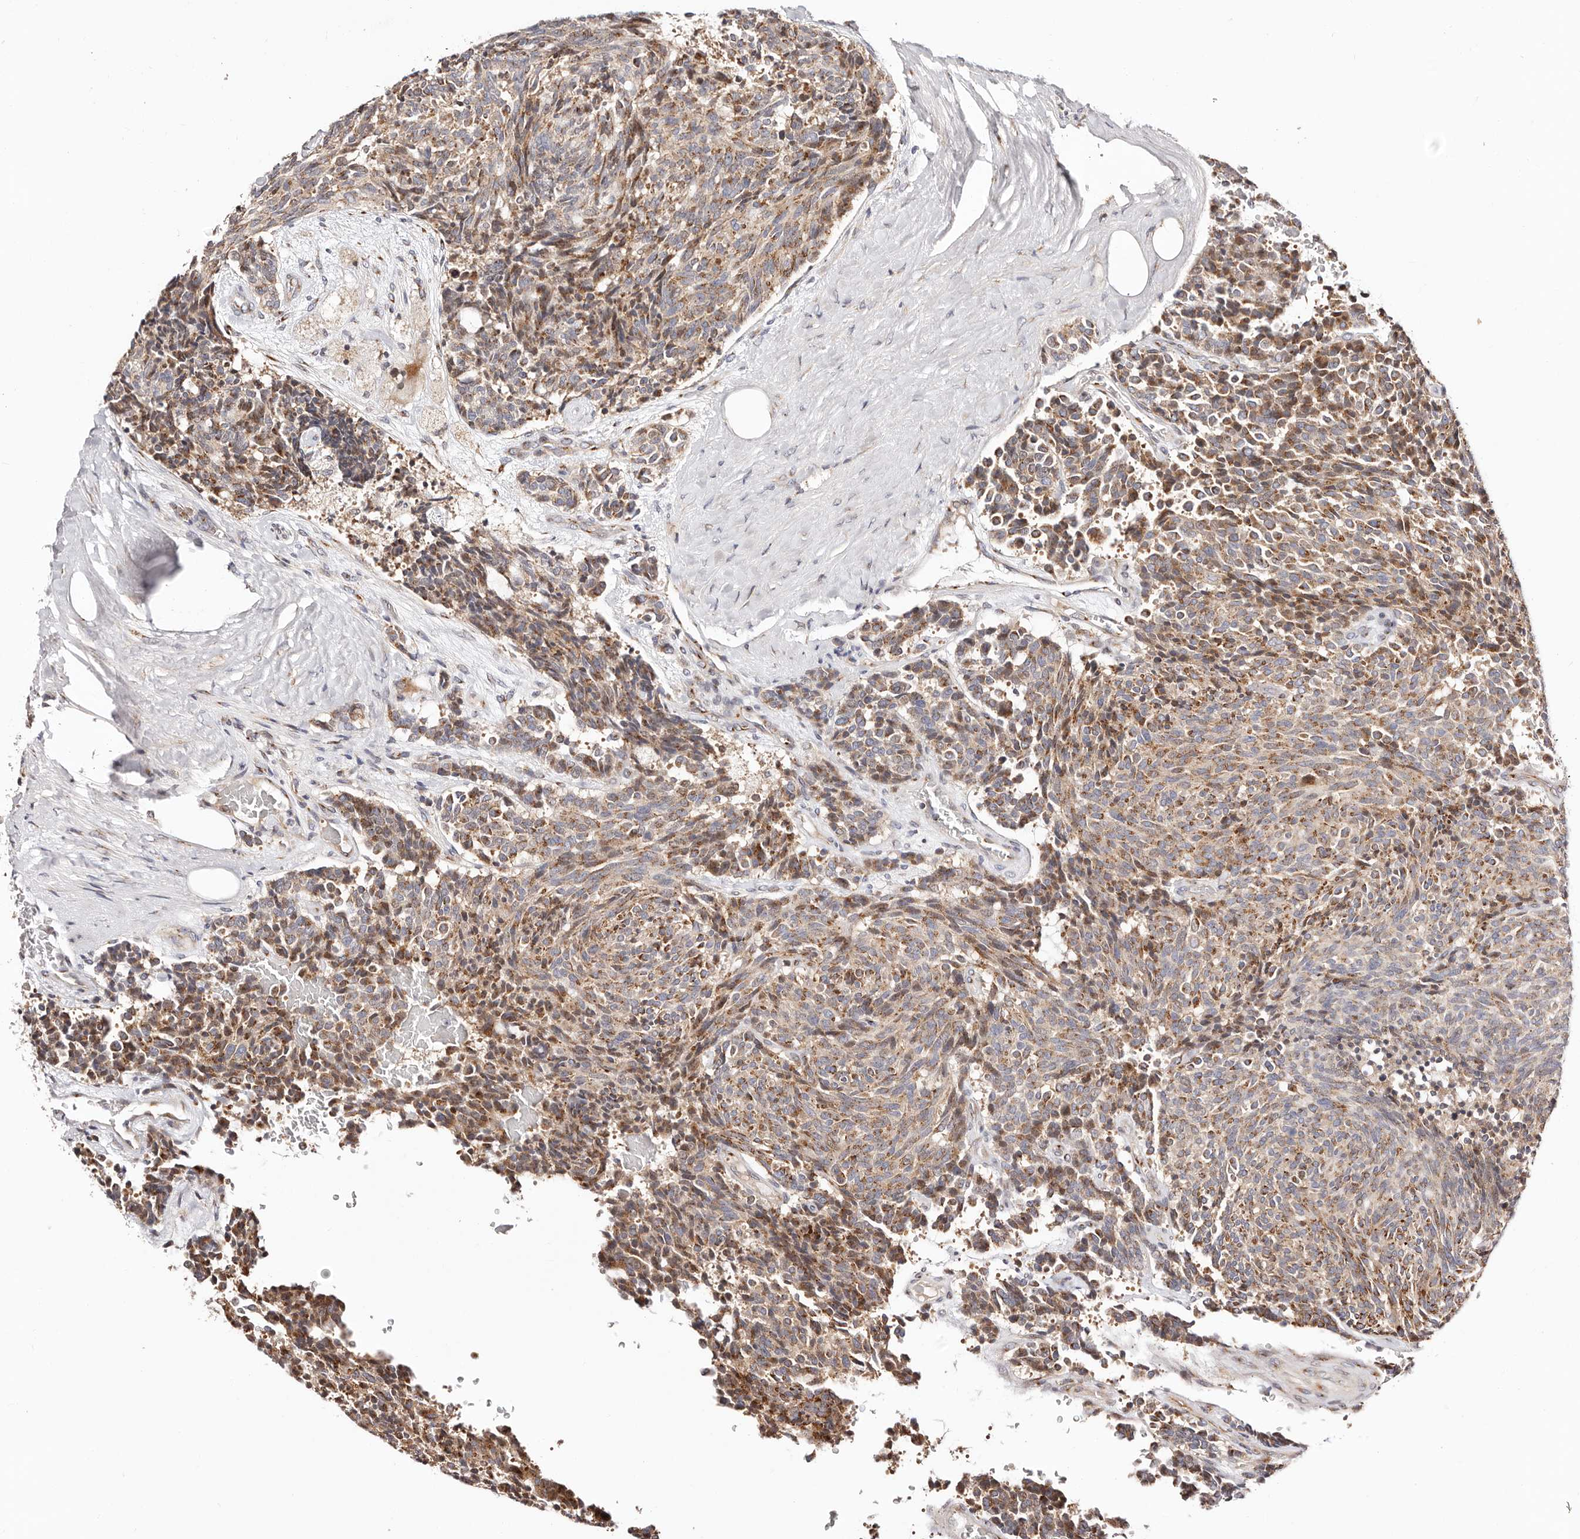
{"staining": {"intensity": "moderate", "quantity": ">75%", "location": "cytoplasmic/membranous"}, "tissue": "carcinoid", "cell_type": "Tumor cells", "image_type": "cancer", "snomed": [{"axis": "morphology", "description": "Carcinoid, malignant, NOS"}, {"axis": "topography", "description": "Pancreas"}], "caption": "Immunohistochemistry of malignant carcinoid demonstrates medium levels of moderate cytoplasmic/membranous positivity in approximately >75% of tumor cells. (DAB (3,3'-diaminobenzidine) = brown stain, brightfield microscopy at high magnification).", "gene": "MAPK6", "patient": {"sex": "female", "age": 54}}